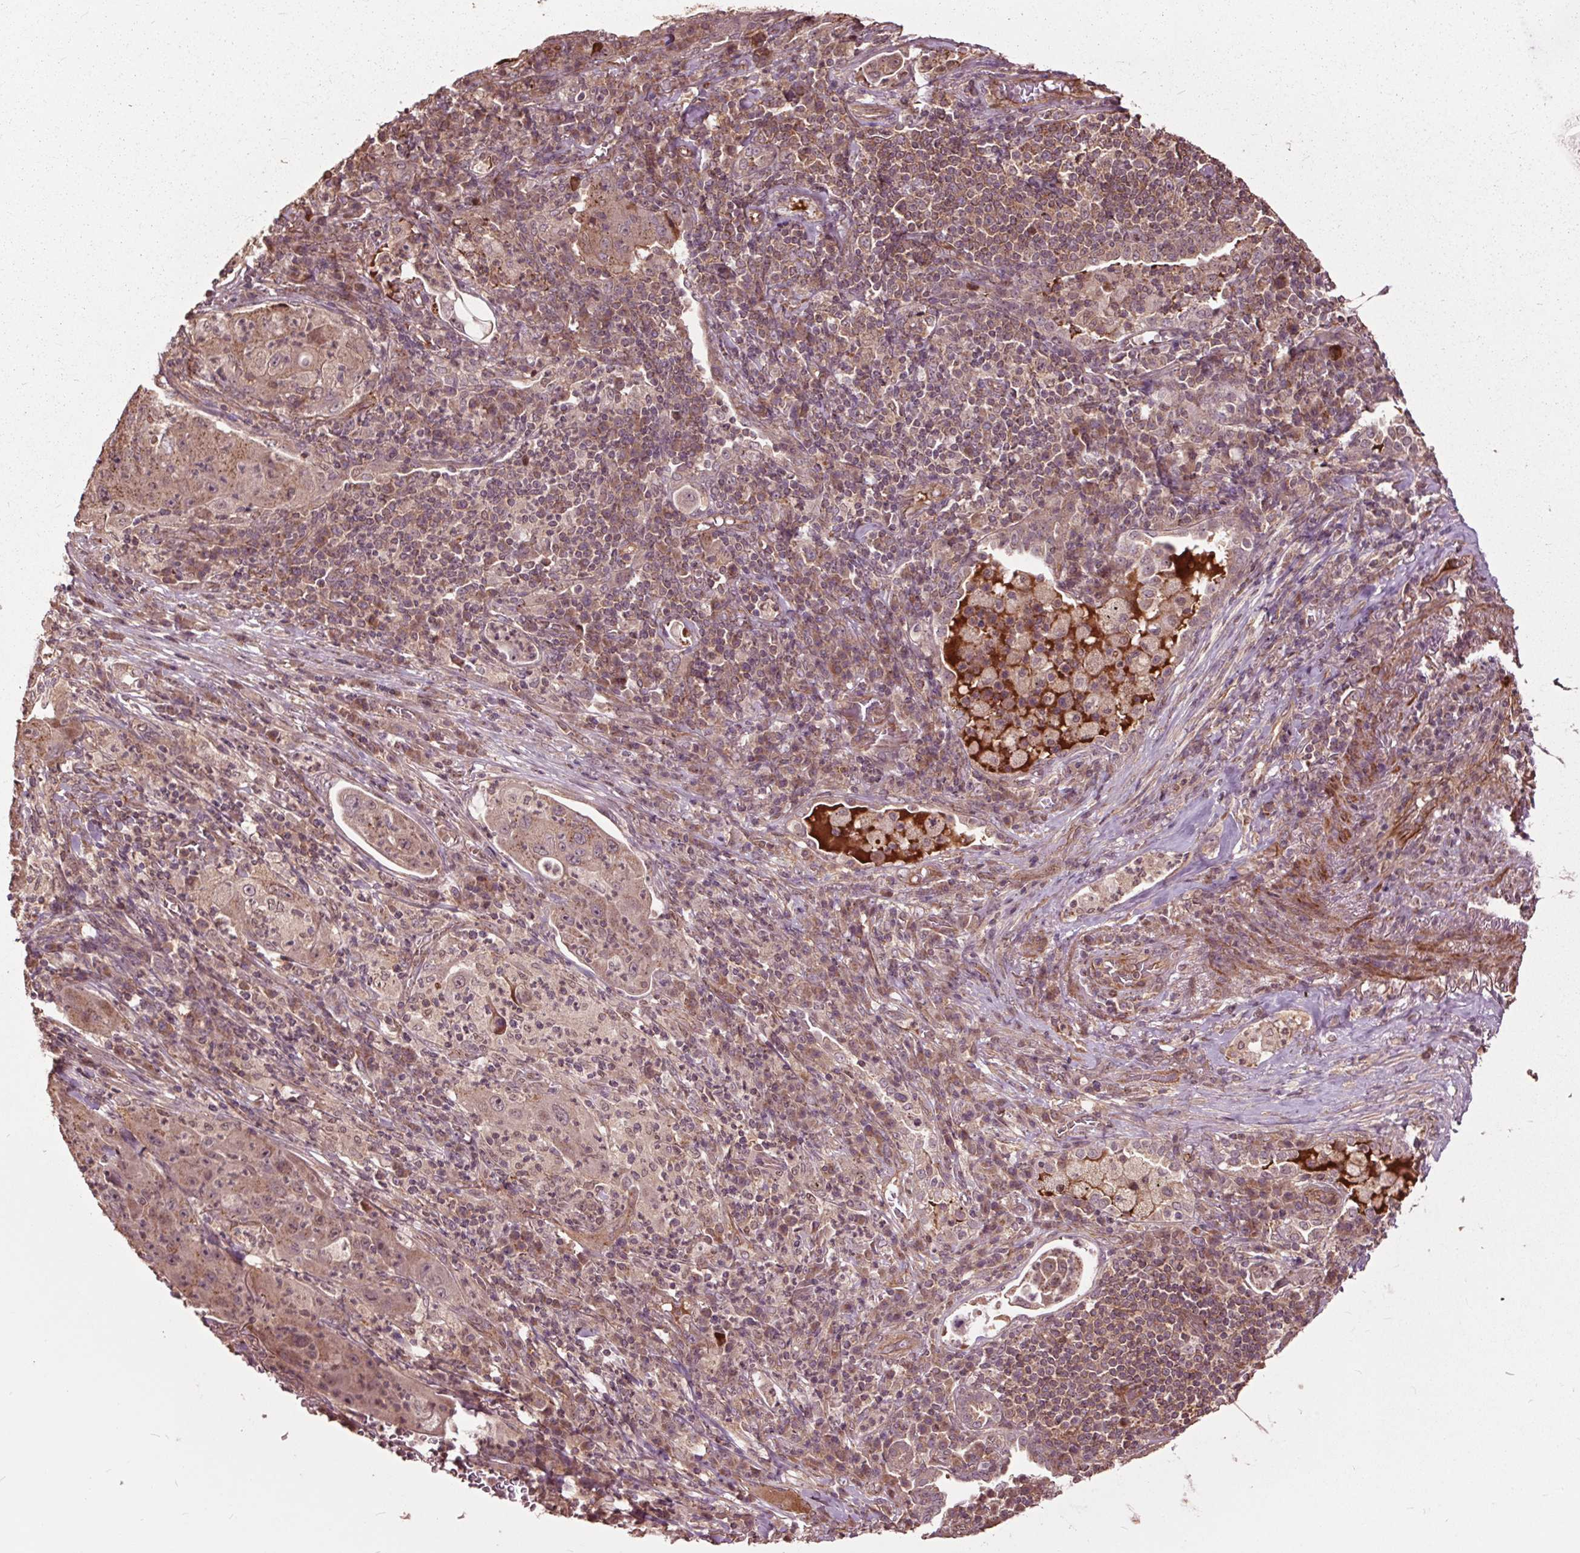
{"staining": {"intensity": "weak", "quantity": "25%-75%", "location": "cytoplasmic/membranous"}, "tissue": "lung cancer", "cell_type": "Tumor cells", "image_type": "cancer", "snomed": [{"axis": "morphology", "description": "Squamous cell carcinoma, NOS"}, {"axis": "topography", "description": "Lung"}], "caption": "Squamous cell carcinoma (lung) stained with DAB (3,3'-diaminobenzidine) immunohistochemistry exhibits low levels of weak cytoplasmic/membranous expression in approximately 25%-75% of tumor cells. The staining is performed using DAB (3,3'-diaminobenzidine) brown chromogen to label protein expression. The nuclei are counter-stained blue using hematoxylin.", "gene": "CEP95", "patient": {"sex": "female", "age": 59}}